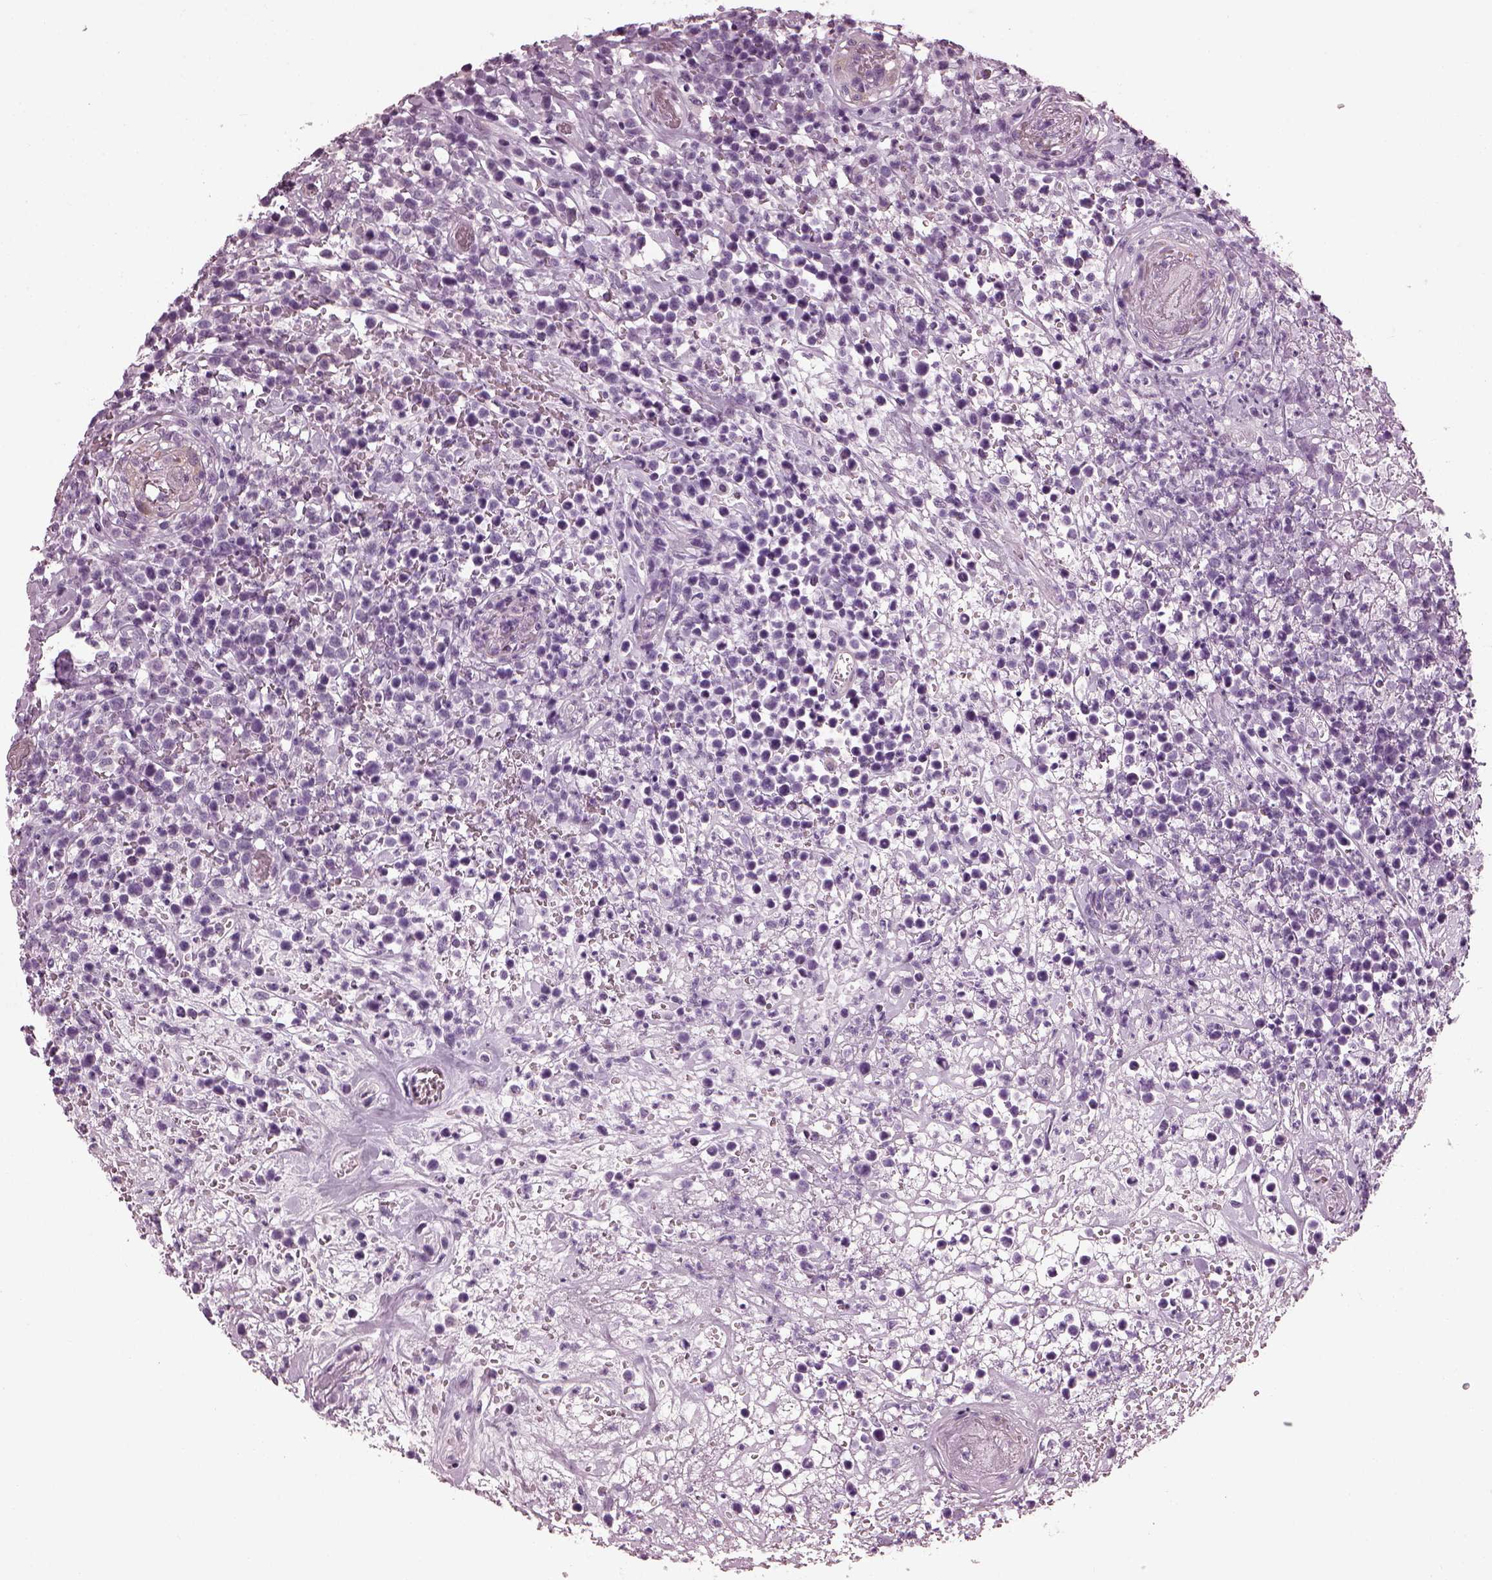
{"staining": {"intensity": "negative", "quantity": "none", "location": "none"}, "tissue": "lymphoma", "cell_type": "Tumor cells", "image_type": "cancer", "snomed": [{"axis": "morphology", "description": "Malignant lymphoma, non-Hodgkin's type, High grade"}, {"axis": "topography", "description": "Soft tissue"}], "caption": "IHC of high-grade malignant lymphoma, non-Hodgkin's type displays no staining in tumor cells.", "gene": "BFSP1", "patient": {"sex": "female", "age": 56}}